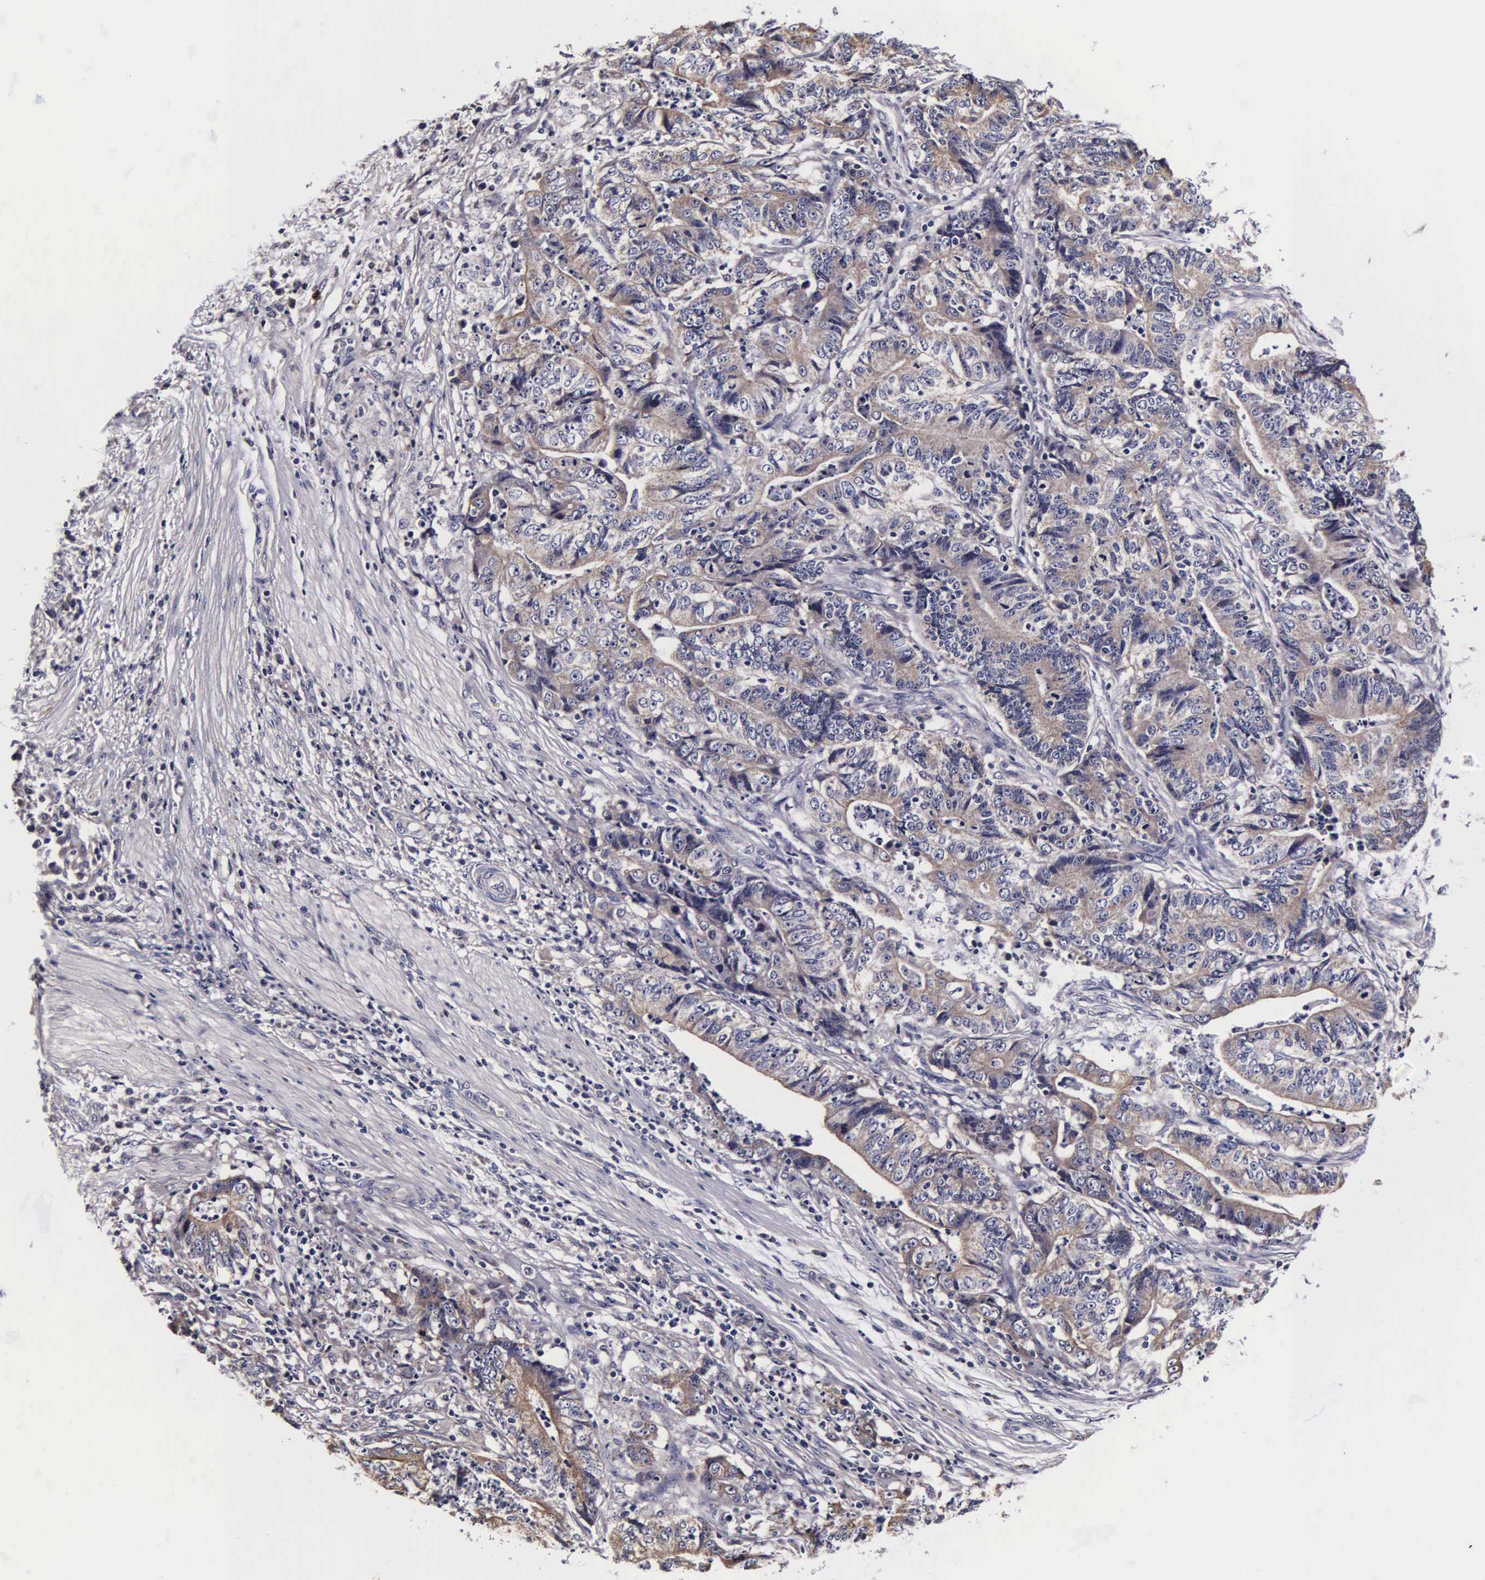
{"staining": {"intensity": "weak", "quantity": "25%-75%", "location": "cytoplasmic/membranous"}, "tissue": "stomach cancer", "cell_type": "Tumor cells", "image_type": "cancer", "snomed": [{"axis": "morphology", "description": "Adenocarcinoma, NOS"}, {"axis": "topography", "description": "Stomach, lower"}], "caption": "Protein staining reveals weak cytoplasmic/membranous staining in about 25%-75% of tumor cells in adenocarcinoma (stomach).", "gene": "PSMA3", "patient": {"sex": "female", "age": 86}}